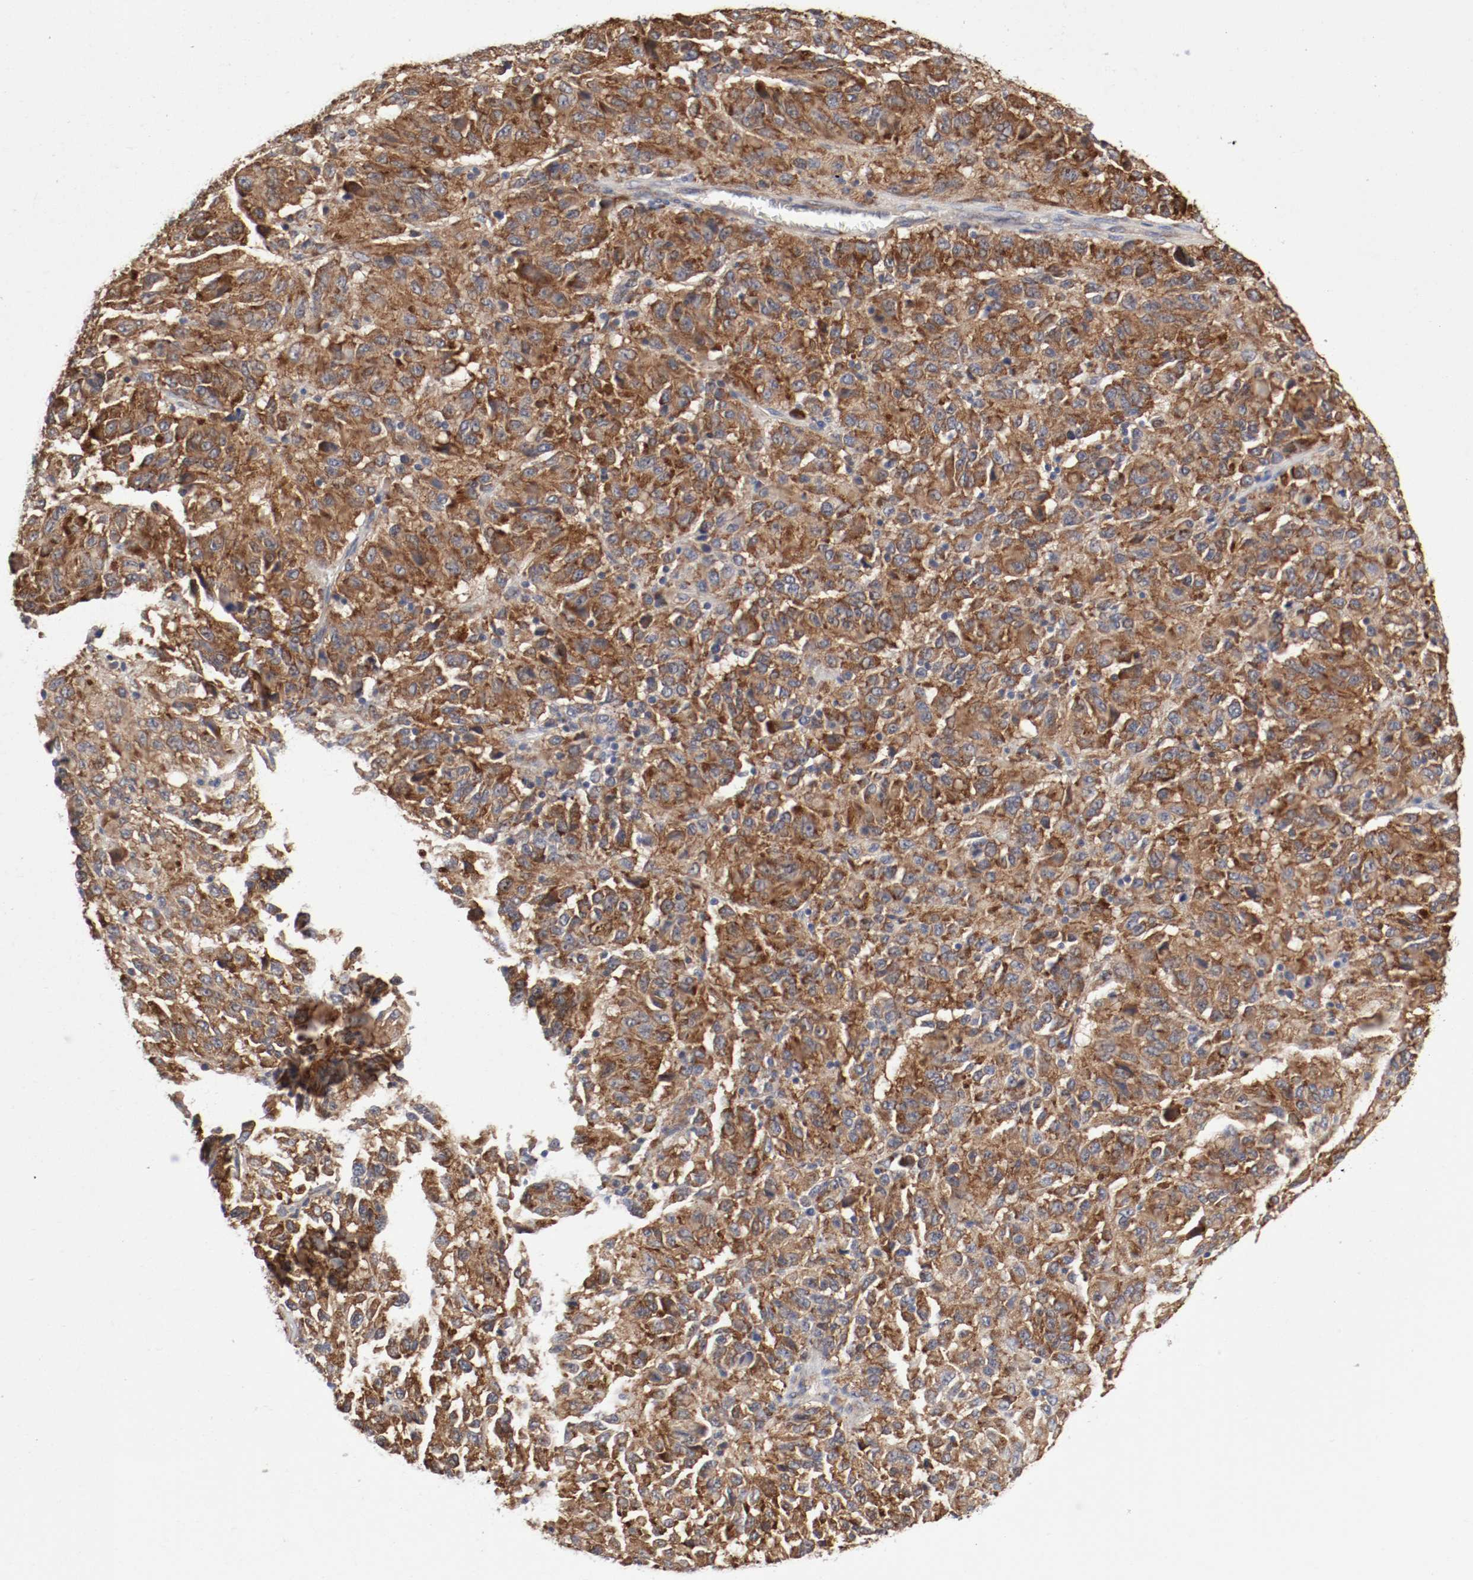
{"staining": {"intensity": "strong", "quantity": ">75%", "location": "cytoplasmic/membranous"}, "tissue": "melanoma", "cell_type": "Tumor cells", "image_type": "cancer", "snomed": [{"axis": "morphology", "description": "Malignant melanoma, Metastatic site"}, {"axis": "topography", "description": "Lung"}], "caption": "Strong cytoplasmic/membranous staining for a protein is present in about >75% of tumor cells of malignant melanoma (metastatic site) using immunohistochemistry (IHC).", "gene": "FKBP3", "patient": {"sex": "male", "age": 64}}